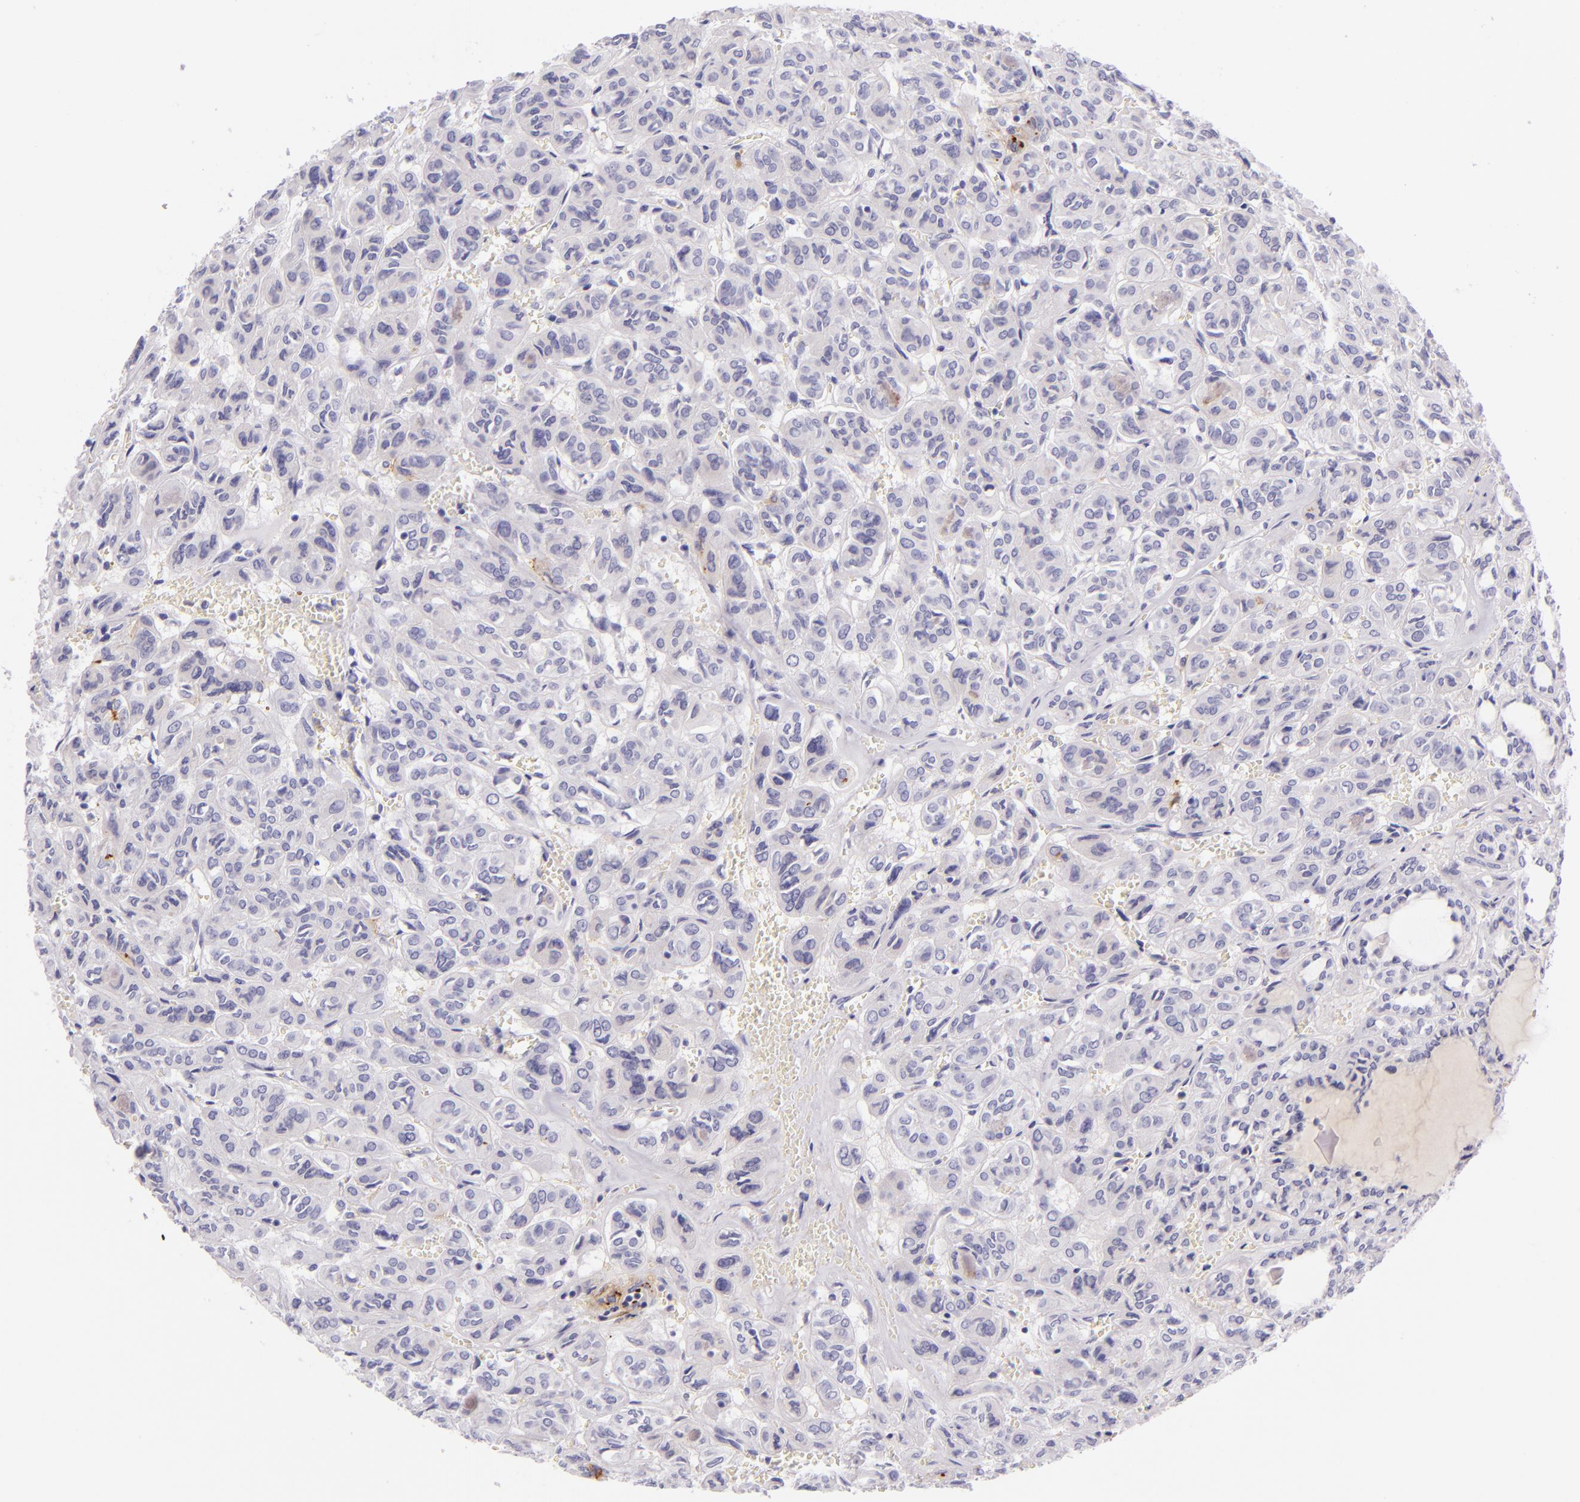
{"staining": {"intensity": "negative", "quantity": "none", "location": "none"}, "tissue": "thyroid cancer", "cell_type": "Tumor cells", "image_type": "cancer", "snomed": [{"axis": "morphology", "description": "Follicular adenoma carcinoma, NOS"}, {"axis": "topography", "description": "Thyroid gland"}], "caption": "Tumor cells show no significant expression in follicular adenoma carcinoma (thyroid).", "gene": "ICAM1", "patient": {"sex": "female", "age": 71}}